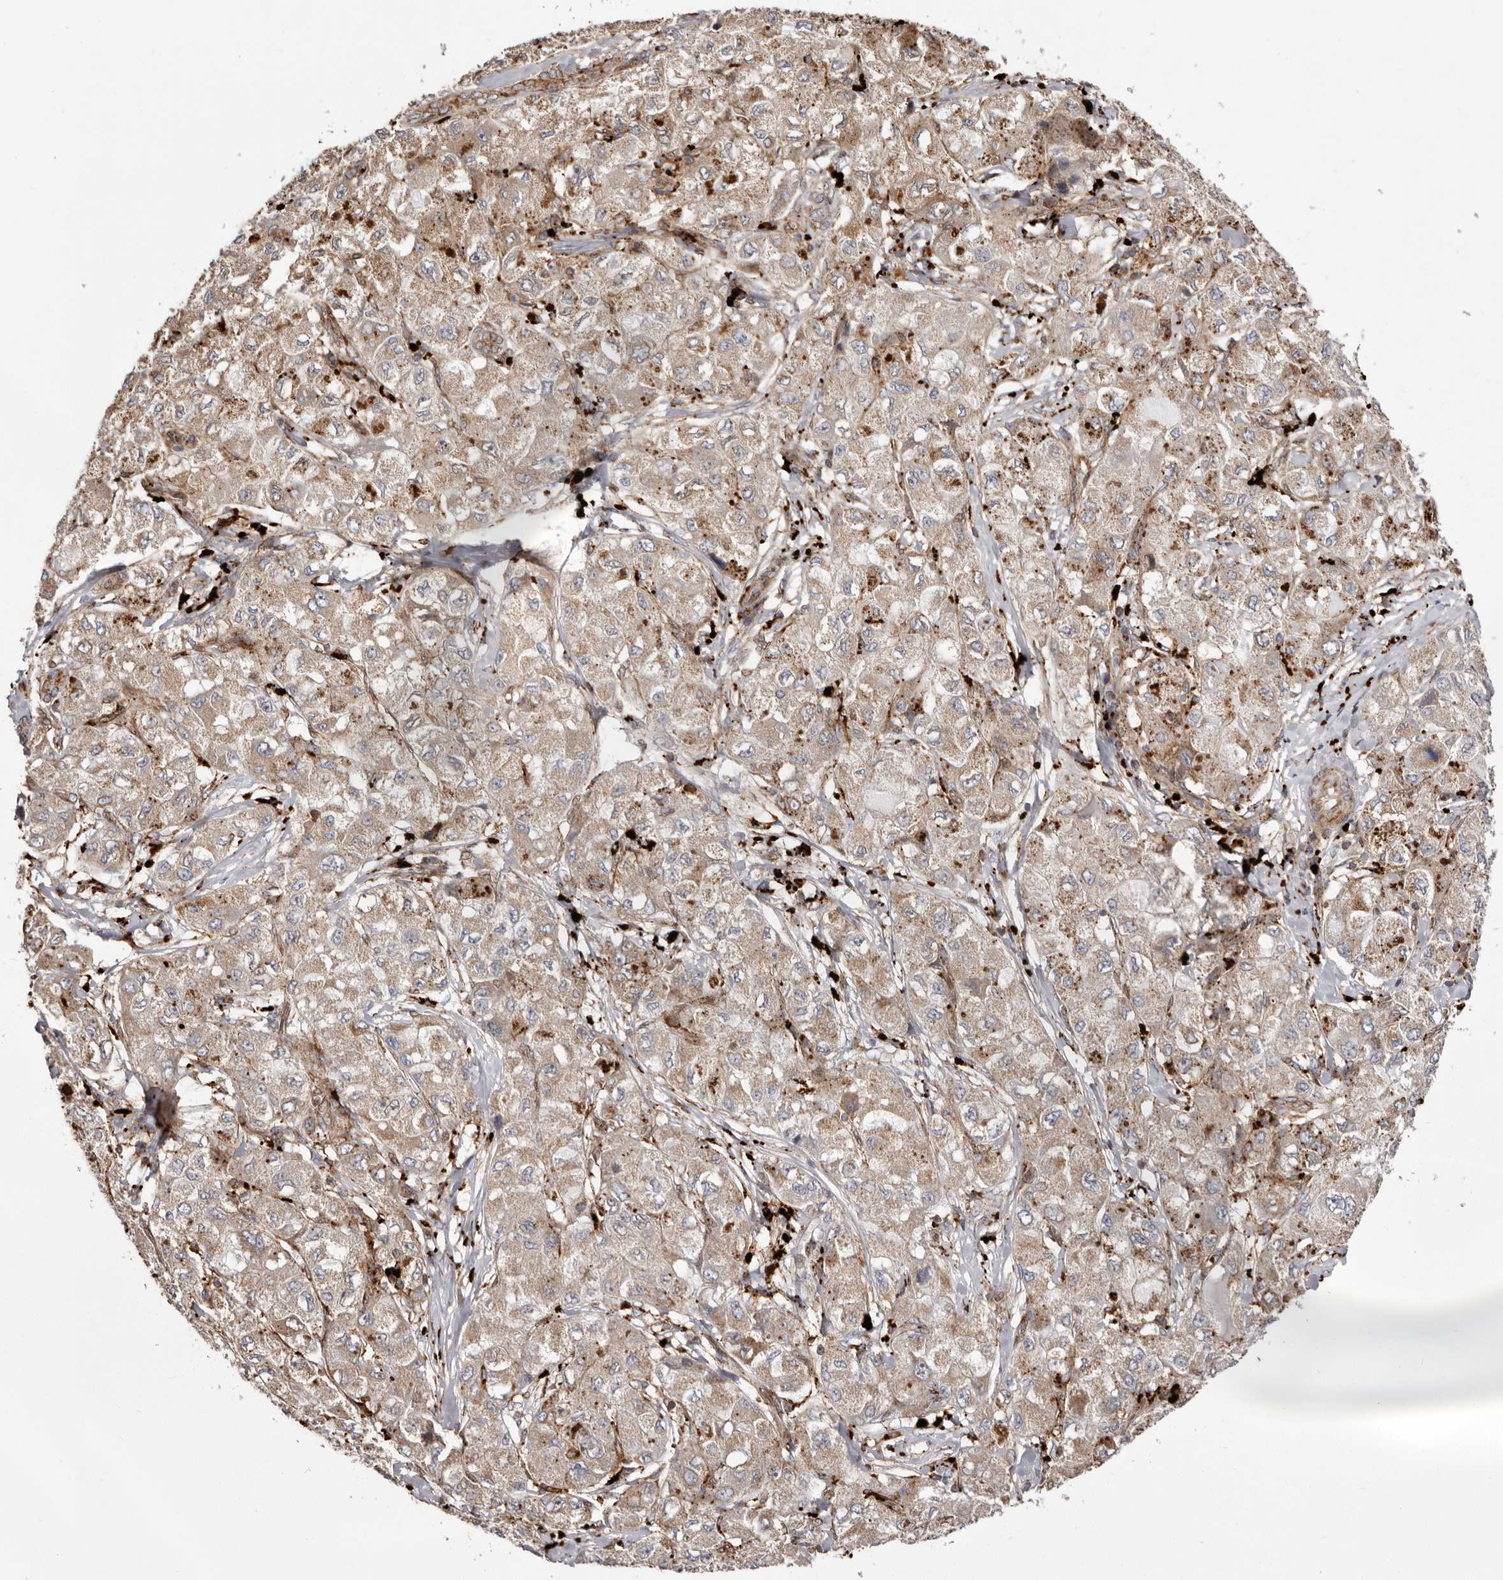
{"staining": {"intensity": "moderate", "quantity": ">75%", "location": "cytoplasmic/membranous"}, "tissue": "liver cancer", "cell_type": "Tumor cells", "image_type": "cancer", "snomed": [{"axis": "morphology", "description": "Carcinoma, Hepatocellular, NOS"}, {"axis": "topography", "description": "Liver"}], "caption": "IHC of human liver cancer (hepatocellular carcinoma) demonstrates medium levels of moderate cytoplasmic/membranous staining in approximately >75% of tumor cells.", "gene": "NUP43", "patient": {"sex": "male", "age": 80}}